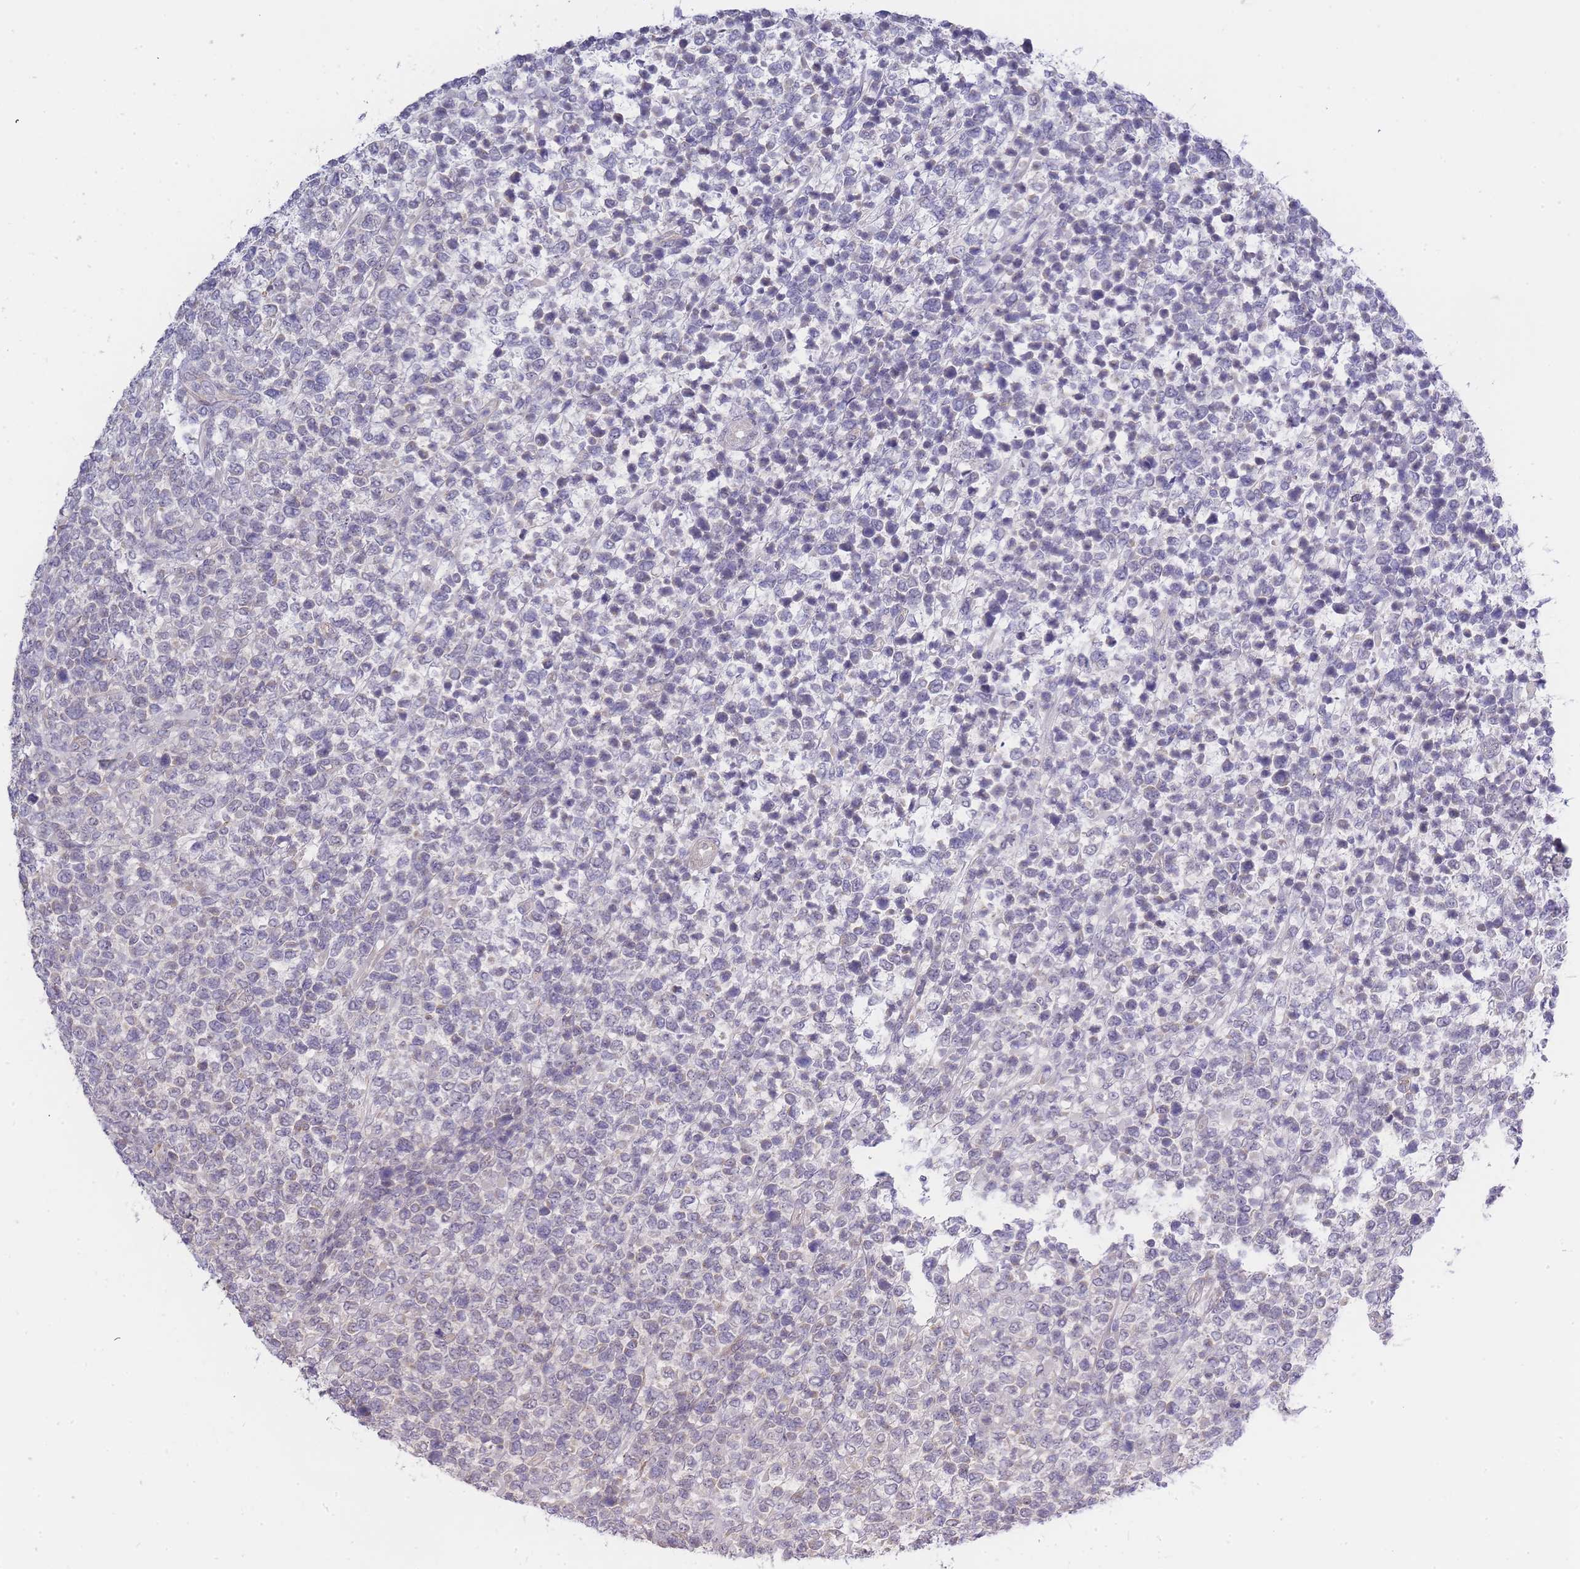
{"staining": {"intensity": "negative", "quantity": "none", "location": "none"}, "tissue": "lymphoma", "cell_type": "Tumor cells", "image_type": "cancer", "snomed": [{"axis": "morphology", "description": "Malignant lymphoma, non-Hodgkin's type, High grade"}, {"axis": "topography", "description": "Soft tissue"}], "caption": "IHC histopathology image of neoplastic tissue: high-grade malignant lymphoma, non-Hodgkin's type stained with DAB reveals no significant protein staining in tumor cells.", "gene": "C19orf25", "patient": {"sex": "female", "age": 56}}